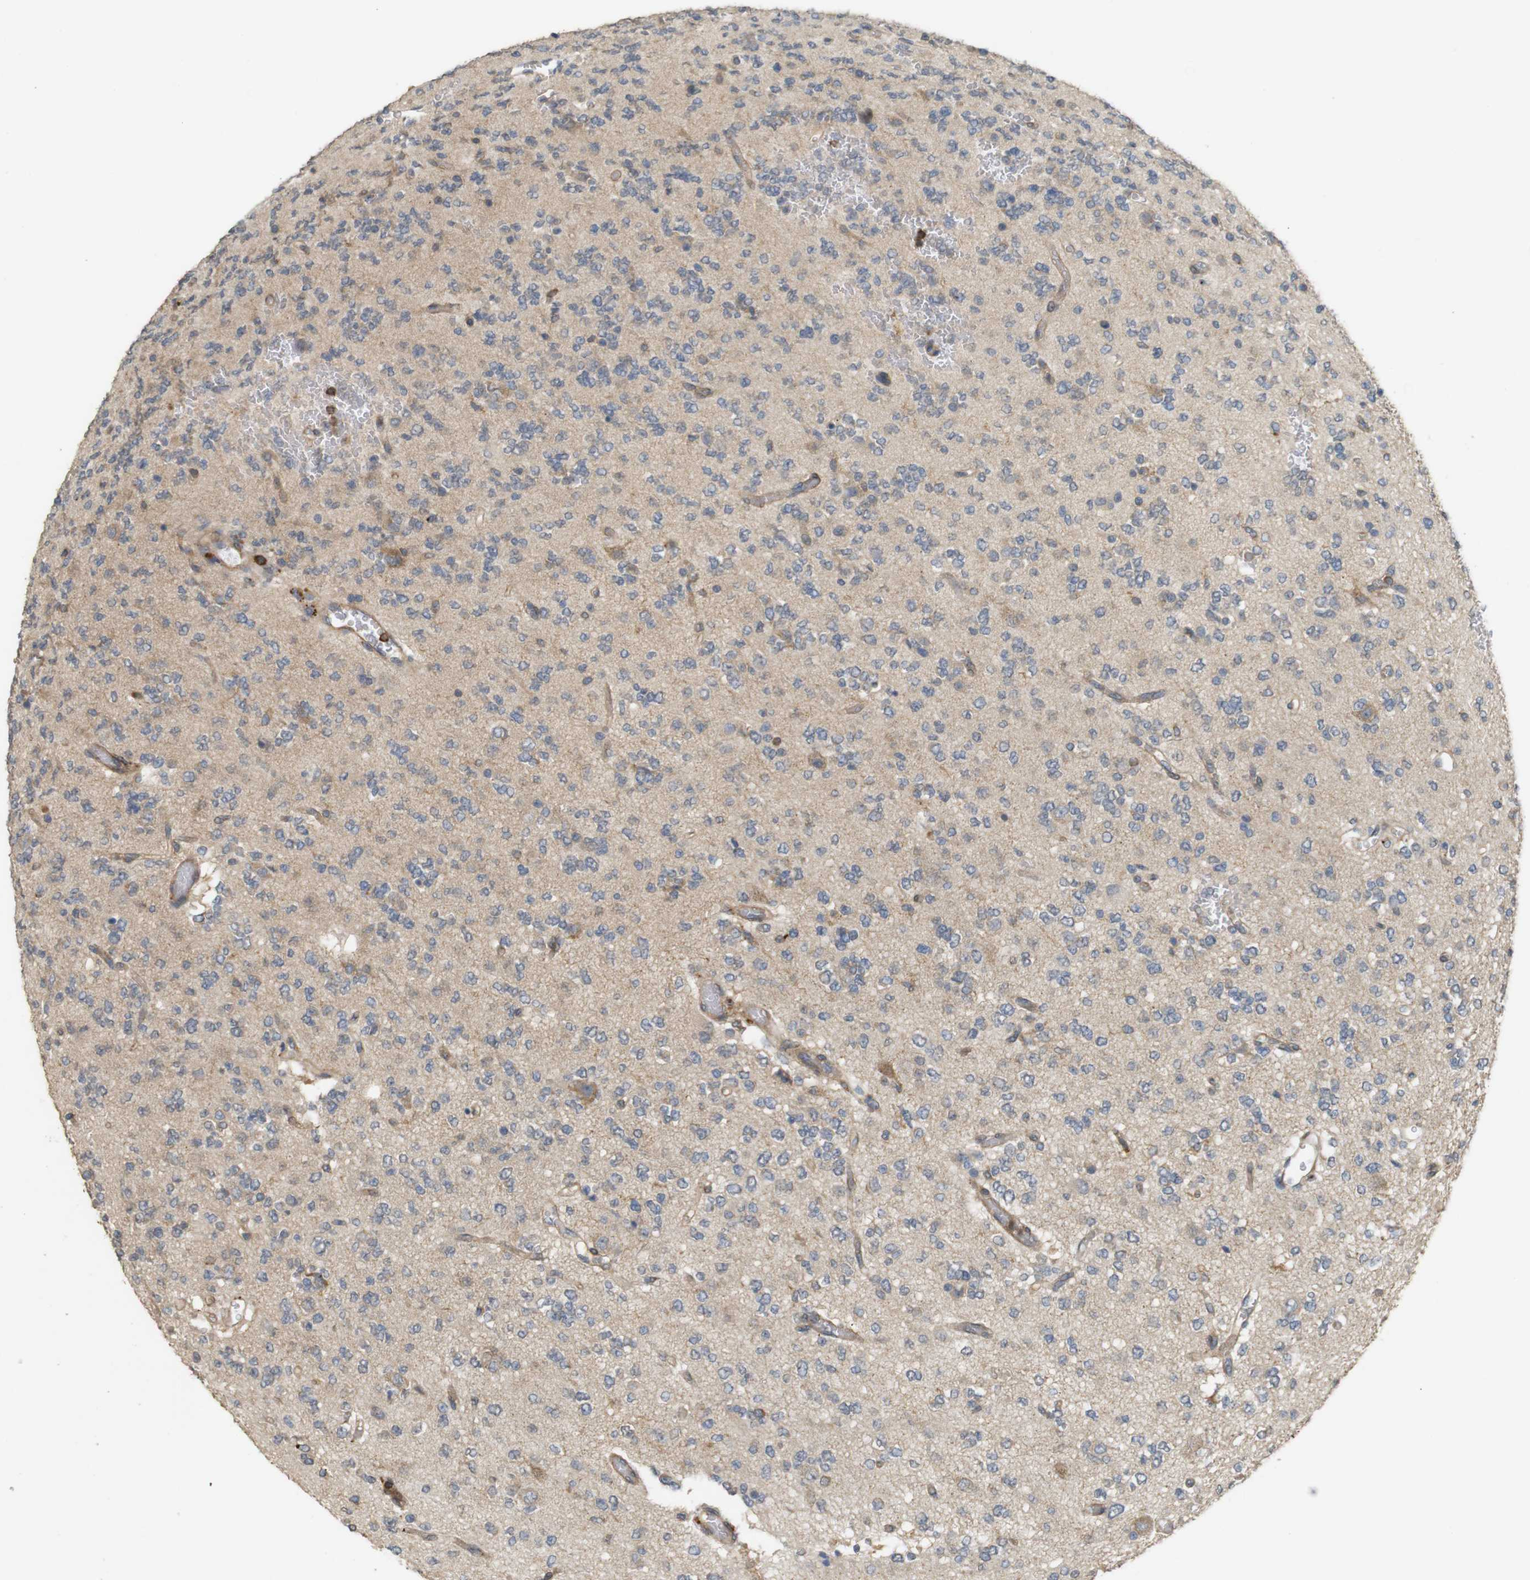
{"staining": {"intensity": "moderate", "quantity": "<25%", "location": "cytoplasmic/membranous"}, "tissue": "glioma", "cell_type": "Tumor cells", "image_type": "cancer", "snomed": [{"axis": "morphology", "description": "Glioma, malignant, Low grade"}, {"axis": "topography", "description": "Brain"}], "caption": "Brown immunohistochemical staining in human glioma exhibits moderate cytoplasmic/membranous staining in about <25% of tumor cells.", "gene": "KSR1", "patient": {"sex": "male", "age": 38}}